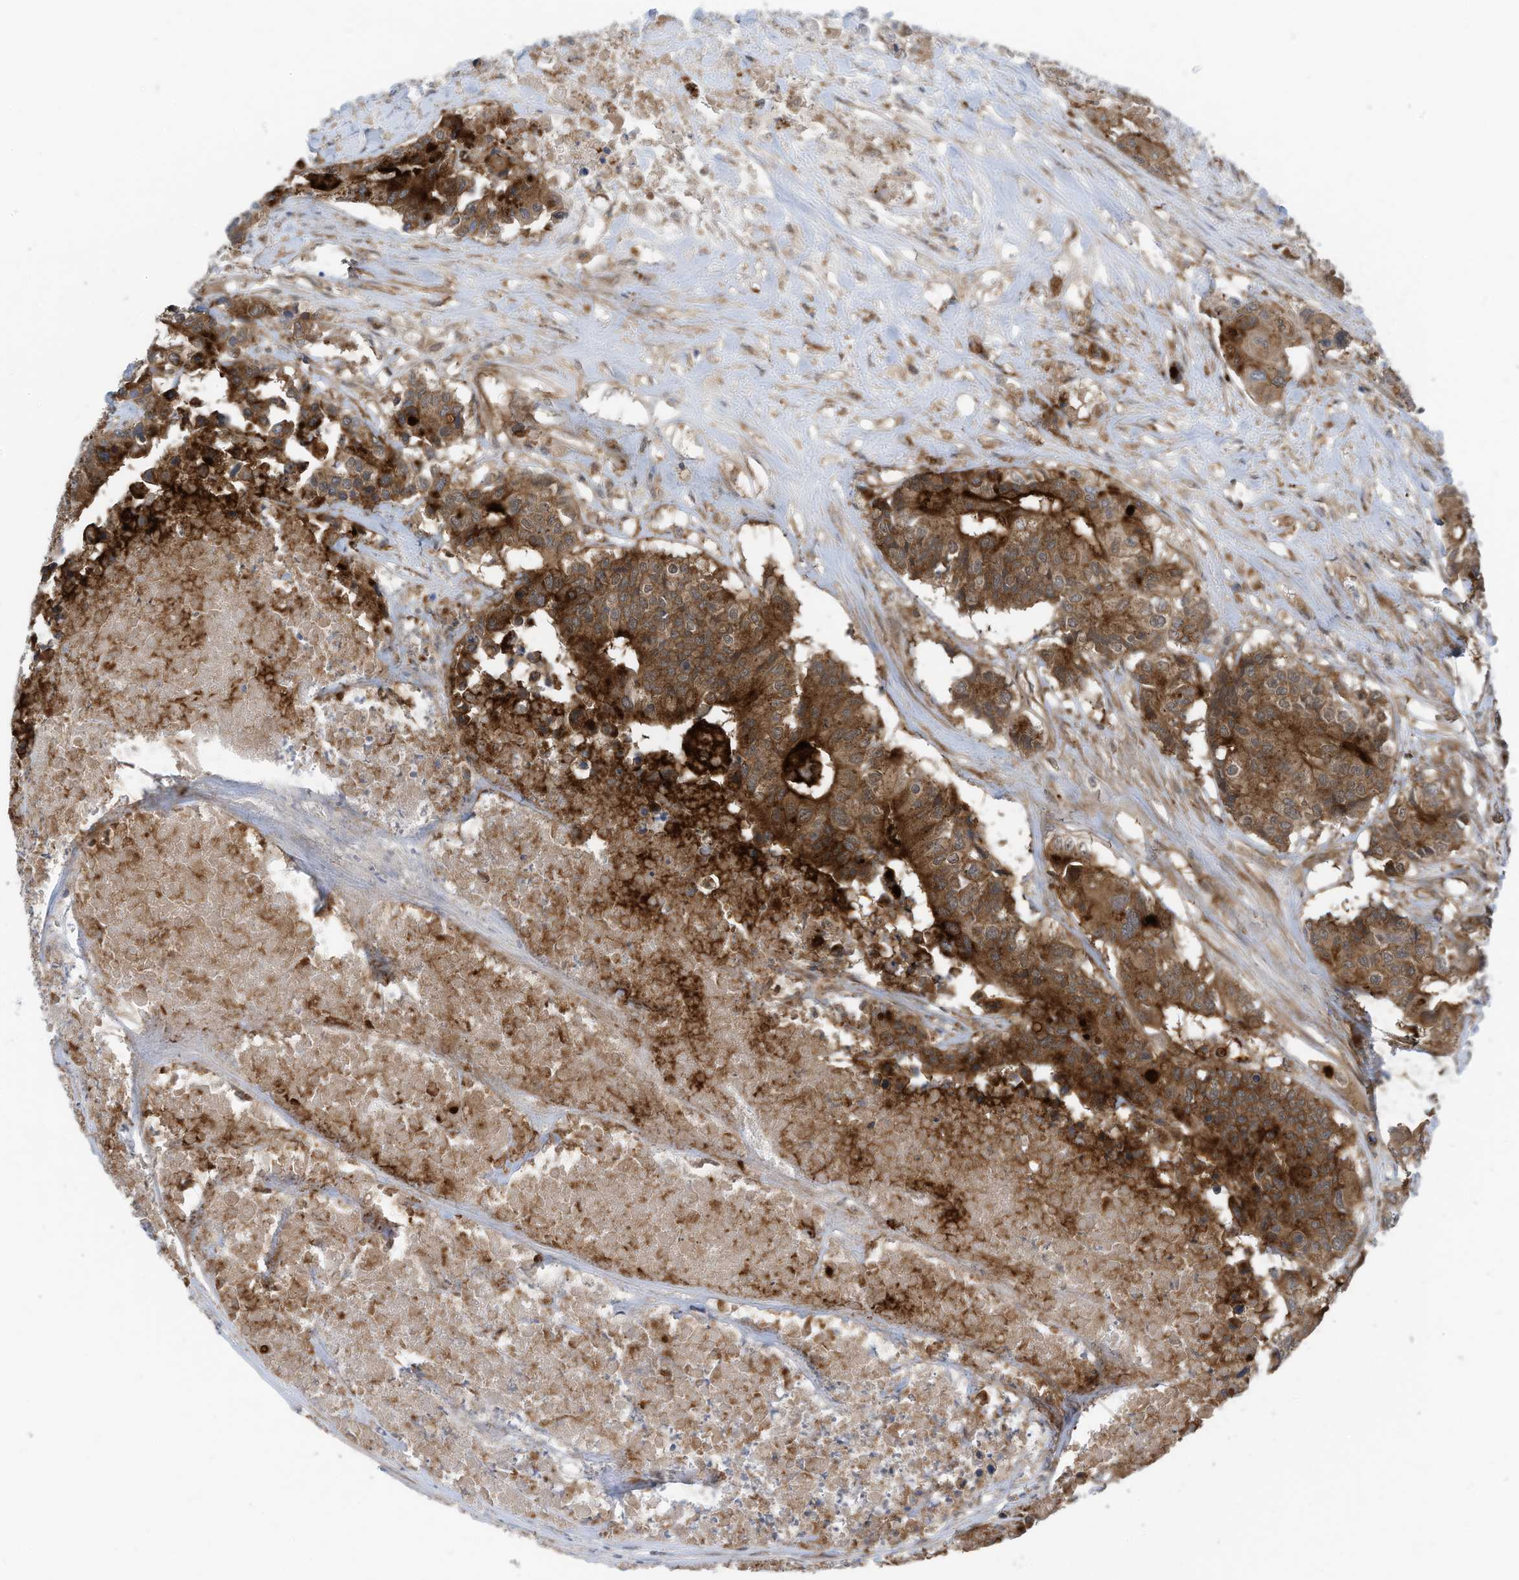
{"staining": {"intensity": "moderate", "quantity": ">75%", "location": "cytoplasmic/membranous"}, "tissue": "colorectal cancer", "cell_type": "Tumor cells", "image_type": "cancer", "snomed": [{"axis": "morphology", "description": "Adenocarcinoma, NOS"}, {"axis": "topography", "description": "Colon"}], "caption": "Immunohistochemistry photomicrograph of colorectal adenocarcinoma stained for a protein (brown), which demonstrates medium levels of moderate cytoplasmic/membranous staining in approximately >75% of tumor cells.", "gene": "REPS1", "patient": {"sex": "male", "age": 77}}